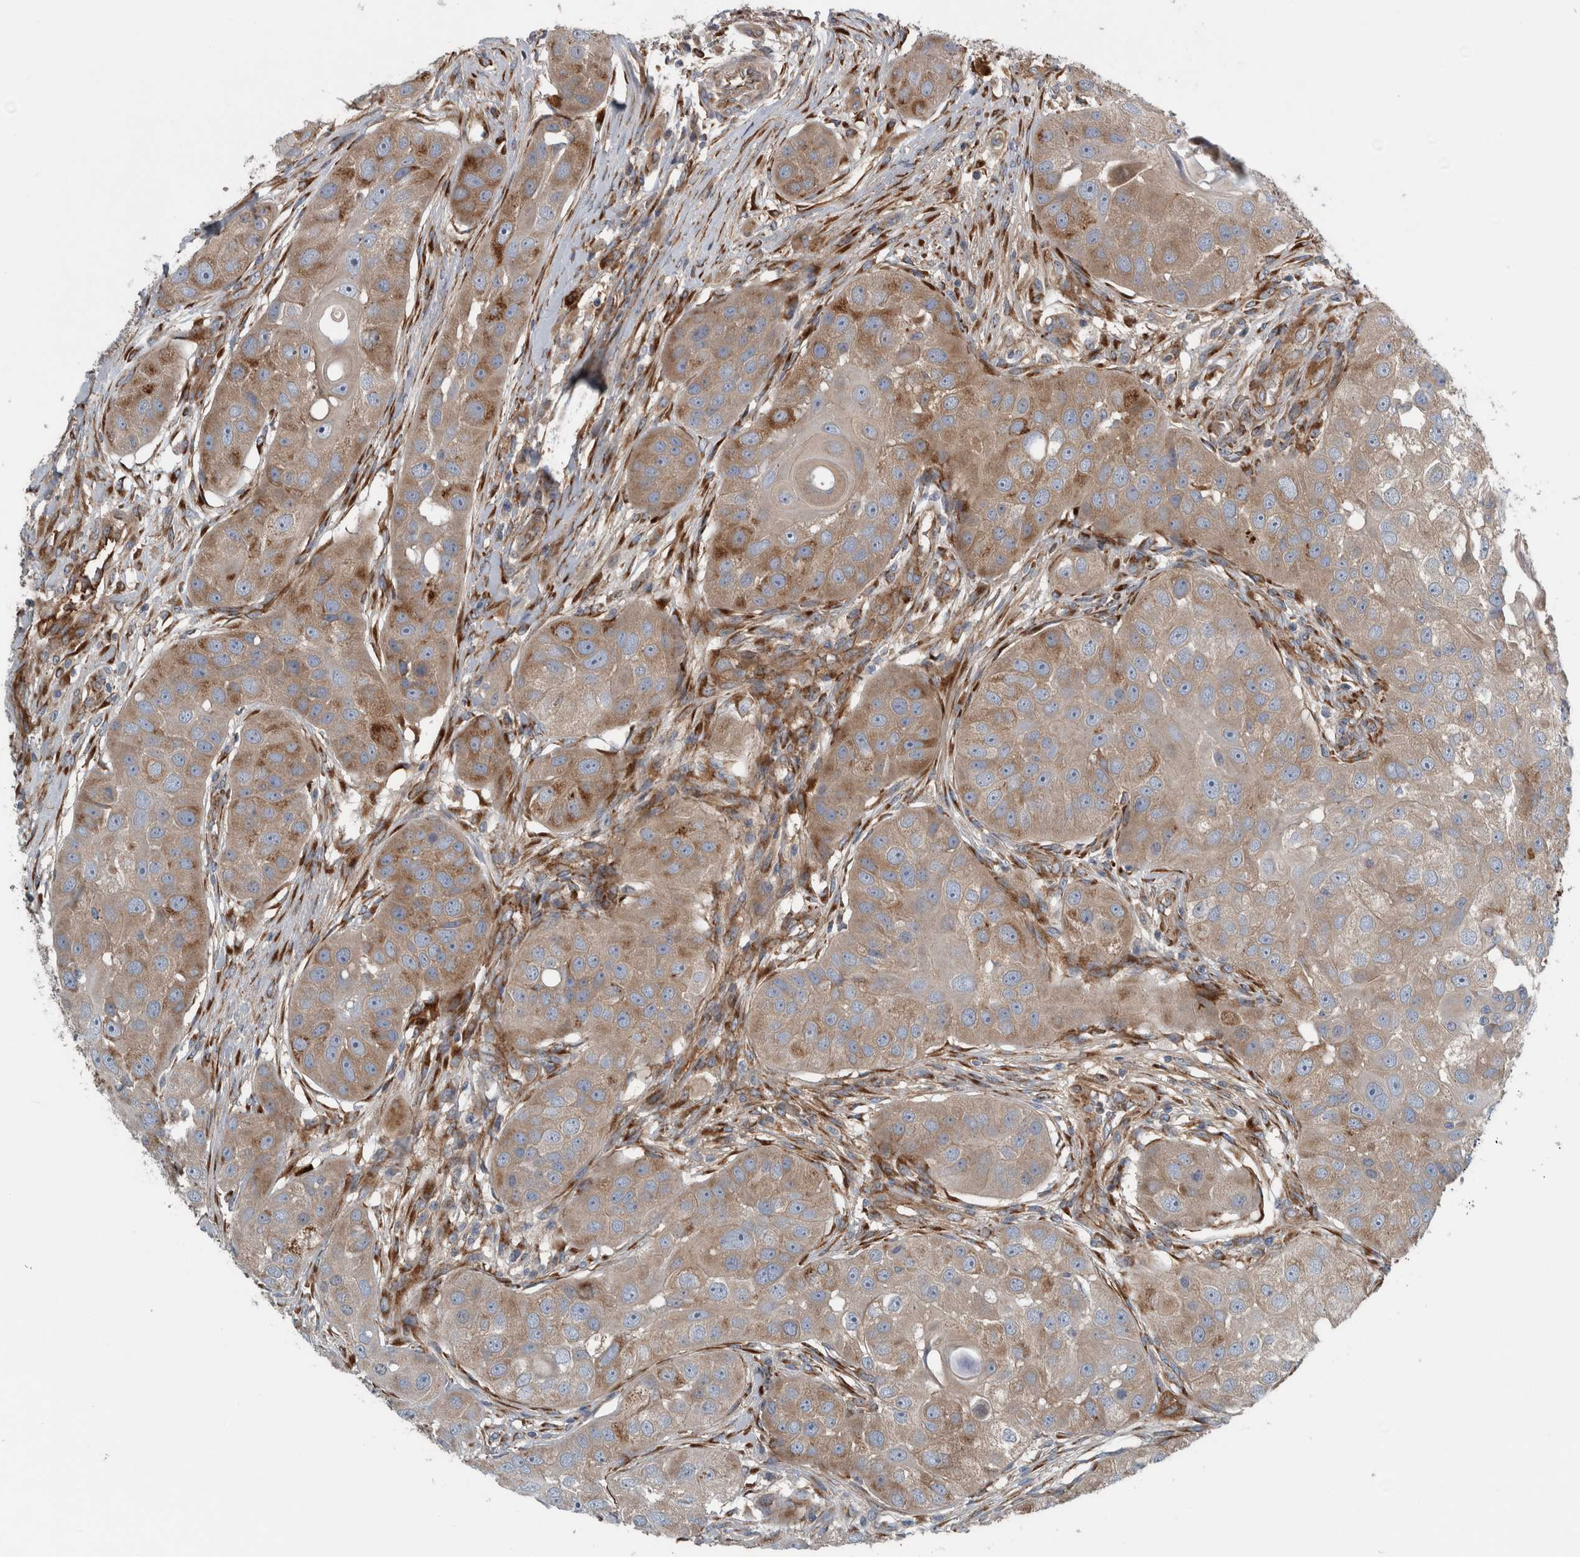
{"staining": {"intensity": "moderate", "quantity": "25%-75%", "location": "cytoplasmic/membranous"}, "tissue": "head and neck cancer", "cell_type": "Tumor cells", "image_type": "cancer", "snomed": [{"axis": "morphology", "description": "Normal tissue, NOS"}, {"axis": "morphology", "description": "Squamous cell carcinoma, NOS"}, {"axis": "topography", "description": "Skeletal muscle"}, {"axis": "topography", "description": "Head-Neck"}], "caption": "IHC histopathology image of squamous cell carcinoma (head and neck) stained for a protein (brown), which displays medium levels of moderate cytoplasmic/membranous positivity in about 25%-75% of tumor cells.", "gene": "GLT8D2", "patient": {"sex": "male", "age": 51}}